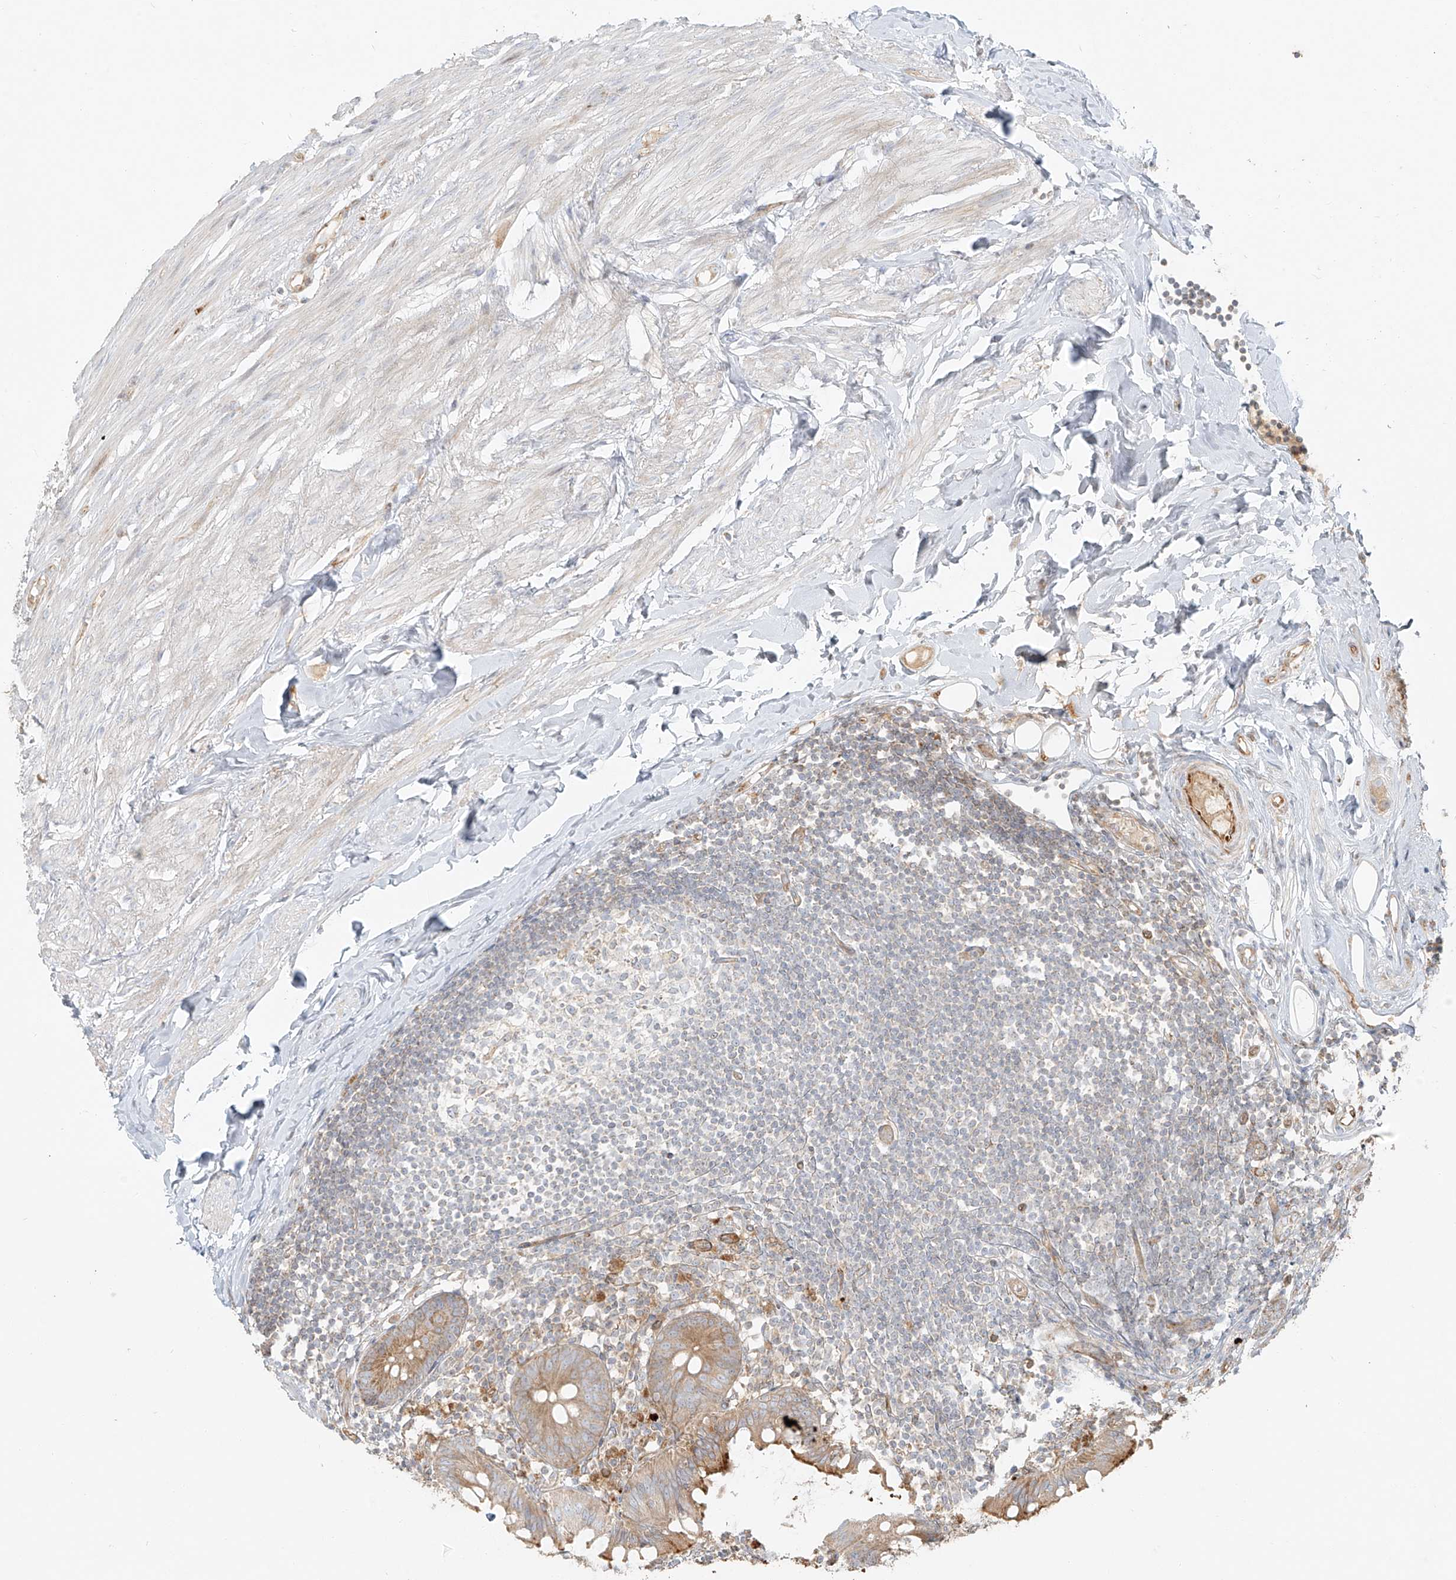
{"staining": {"intensity": "moderate", "quantity": ">75%", "location": "cytoplasmic/membranous"}, "tissue": "appendix", "cell_type": "Glandular cells", "image_type": "normal", "snomed": [{"axis": "morphology", "description": "Normal tissue, NOS"}, {"axis": "topography", "description": "Appendix"}], "caption": "Brown immunohistochemical staining in benign appendix demonstrates moderate cytoplasmic/membranous expression in about >75% of glandular cells.", "gene": "MIPEP", "patient": {"sex": "female", "age": 62}}